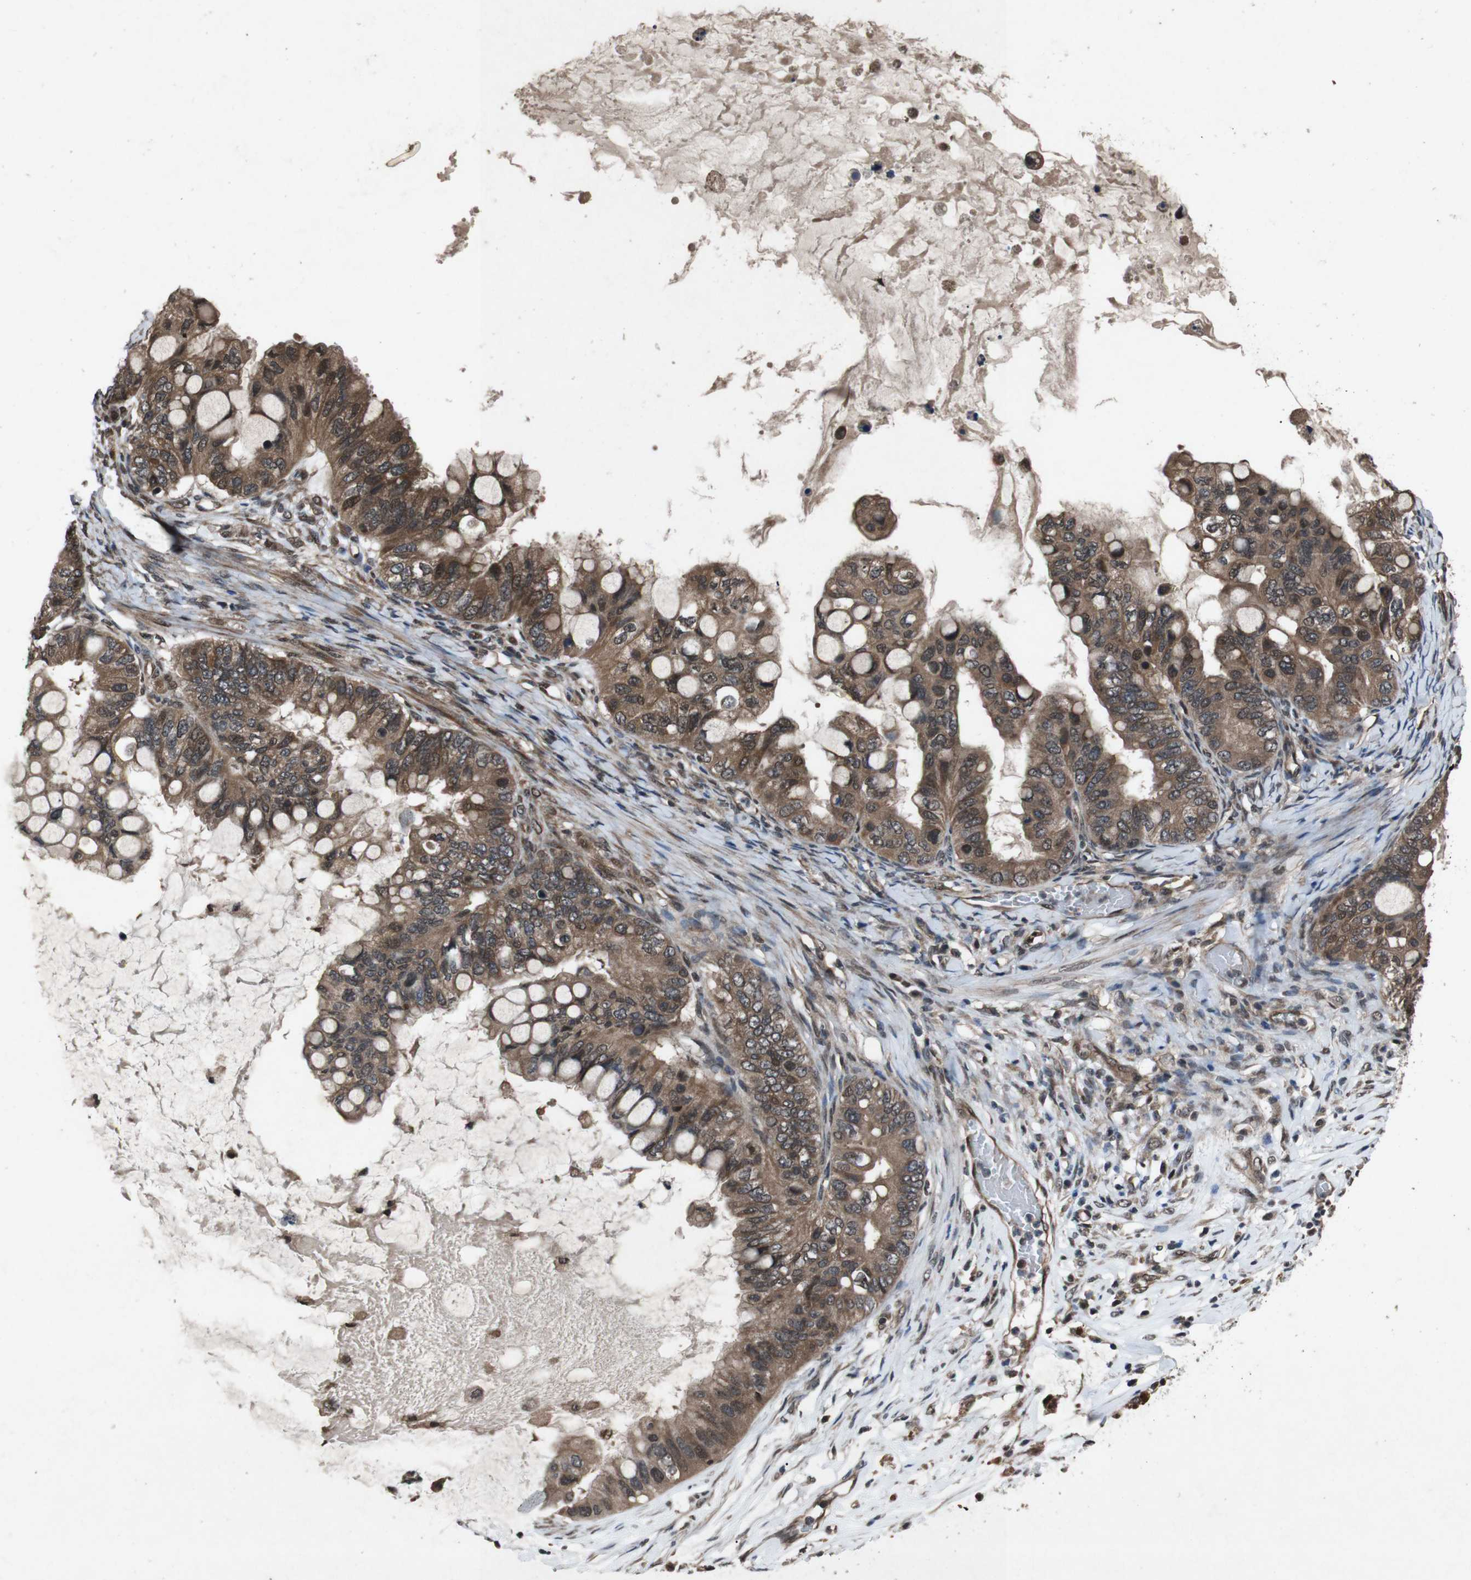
{"staining": {"intensity": "moderate", "quantity": ">75%", "location": "cytoplasmic/membranous,nuclear"}, "tissue": "ovarian cancer", "cell_type": "Tumor cells", "image_type": "cancer", "snomed": [{"axis": "morphology", "description": "Cystadenocarcinoma, mucinous, NOS"}, {"axis": "topography", "description": "Ovary"}], "caption": "Ovarian mucinous cystadenocarcinoma tissue exhibits moderate cytoplasmic/membranous and nuclear positivity in approximately >75% of tumor cells", "gene": "SOCS1", "patient": {"sex": "female", "age": 80}}